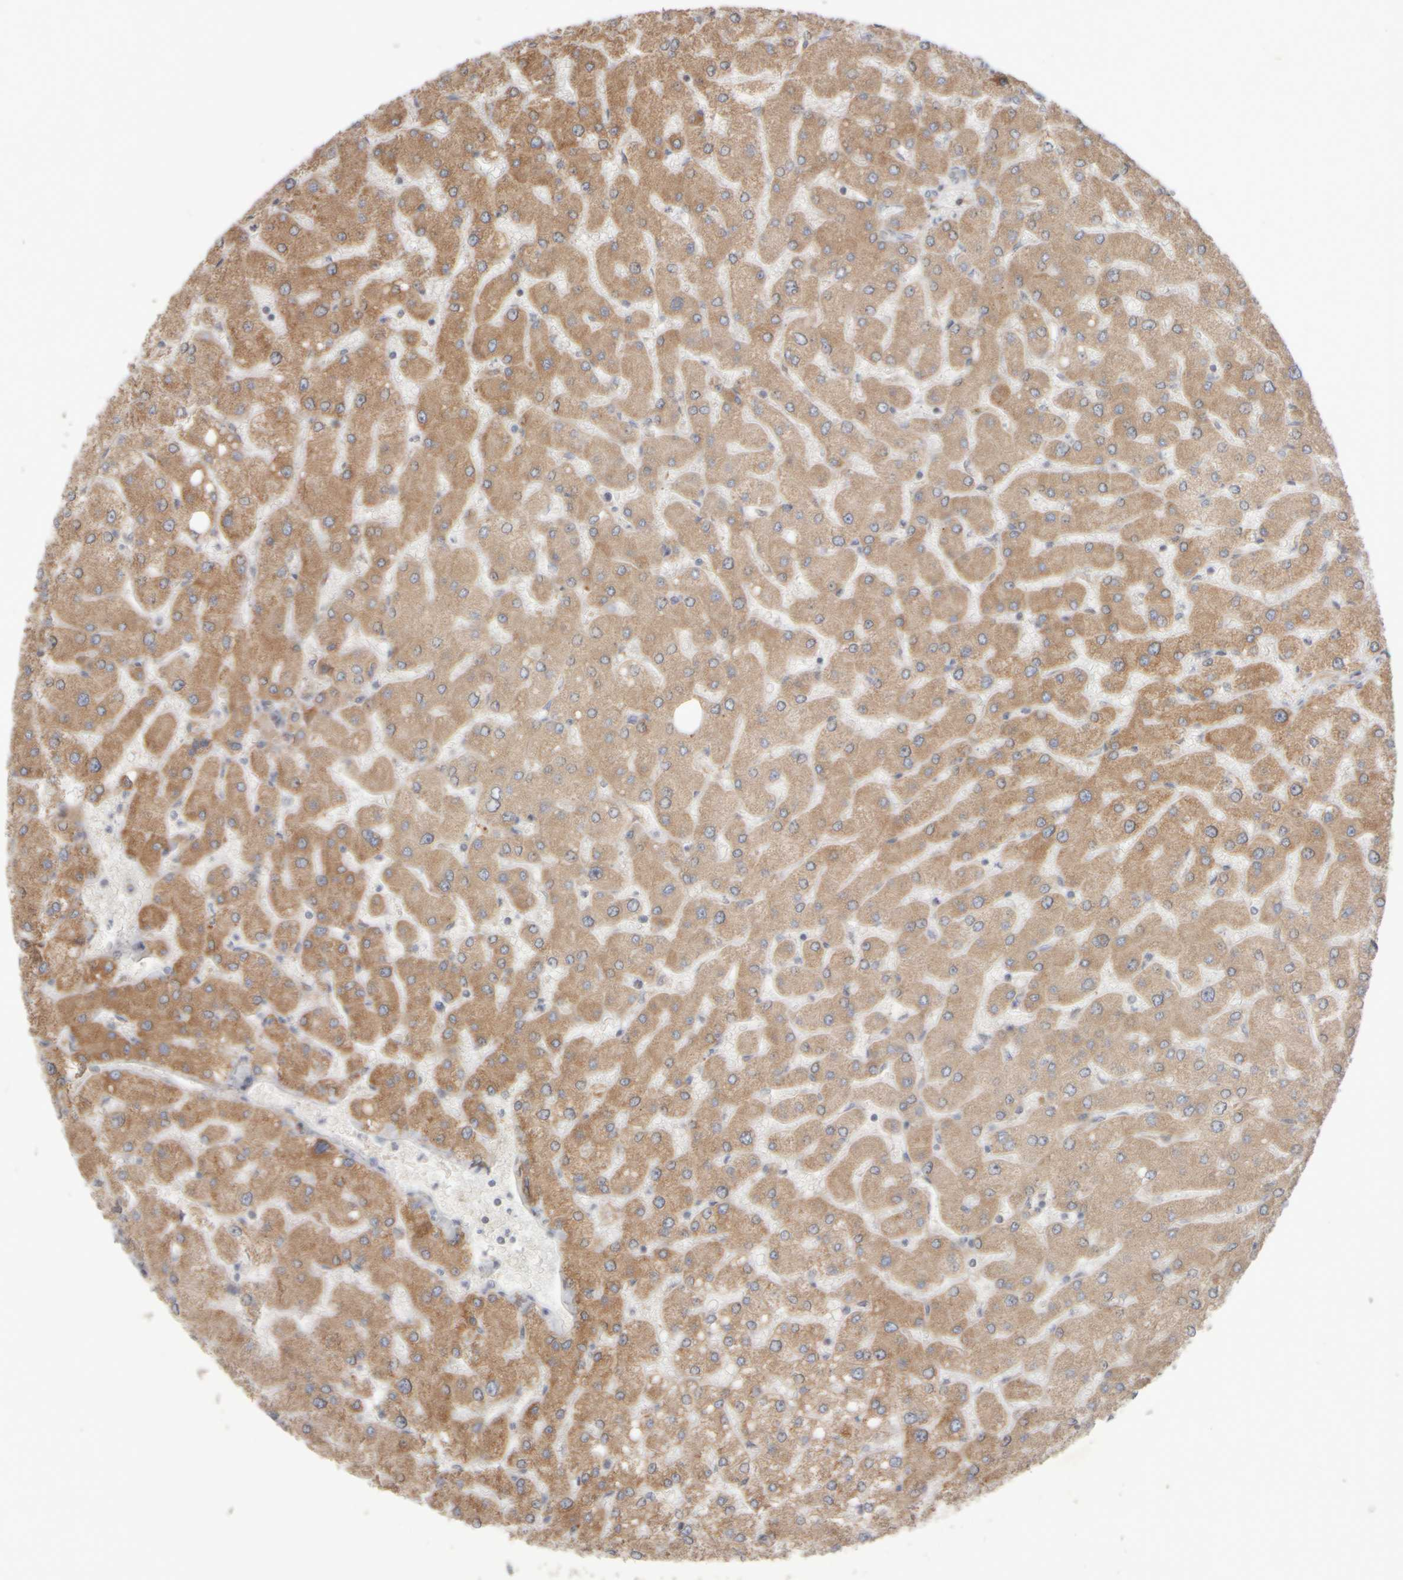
{"staining": {"intensity": "moderate", "quantity": ">75%", "location": "cytoplasmic/membranous"}, "tissue": "liver", "cell_type": "Hepatocytes", "image_type": "normal", "snomed": [{"axis": "morphology", "description": "Normal tissue, NOS"}, {"axis": "topography", "description": "Liver"}], "caption": "This is a micrograph of immunohistochemistry (IHC) staining of benign liver, which shows moderate staining in the cytoplasmic/membranous of hepatocytes.", "gene": "CHADL", "patient": {"sex": "male", "age": 55}}